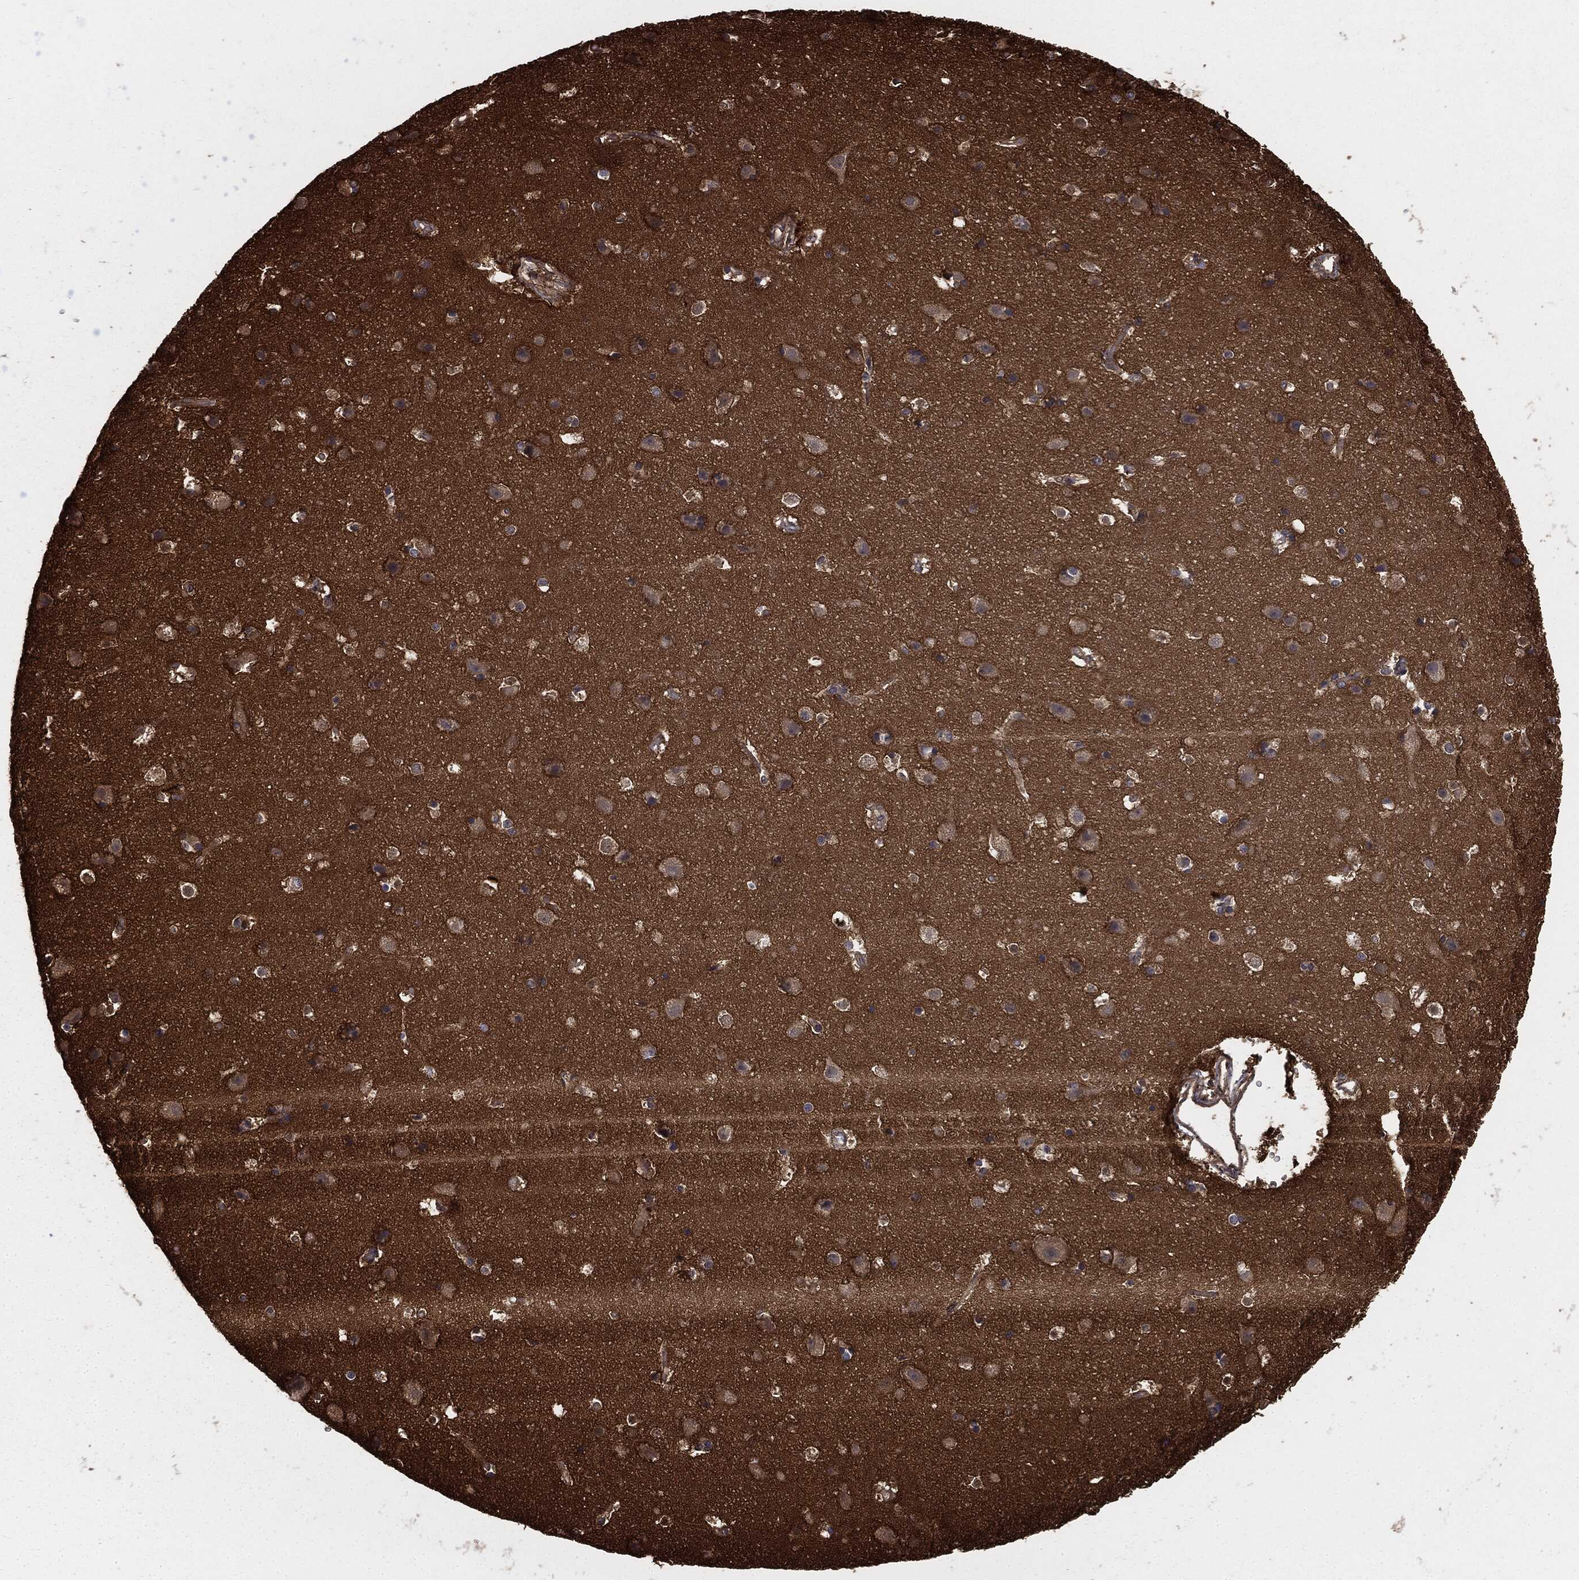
{"staining": {"intensity": "negative", "quantity": "none", "location": "none"}, "tissue": "cerebral cortex", "cell_type": "Endothelial cells", "image_type": "normal", "snomed": [{"axis": "morphology", "description": "Normal tissue, NOS"}, {"axis": "topography", "description": "Cerebral cortex"}], "caption": "The image reveals no significant staining in endothelial cells of cerebral cortex.", "gene": "GNB5", "patient": {"sex": "female", "age": 52}}